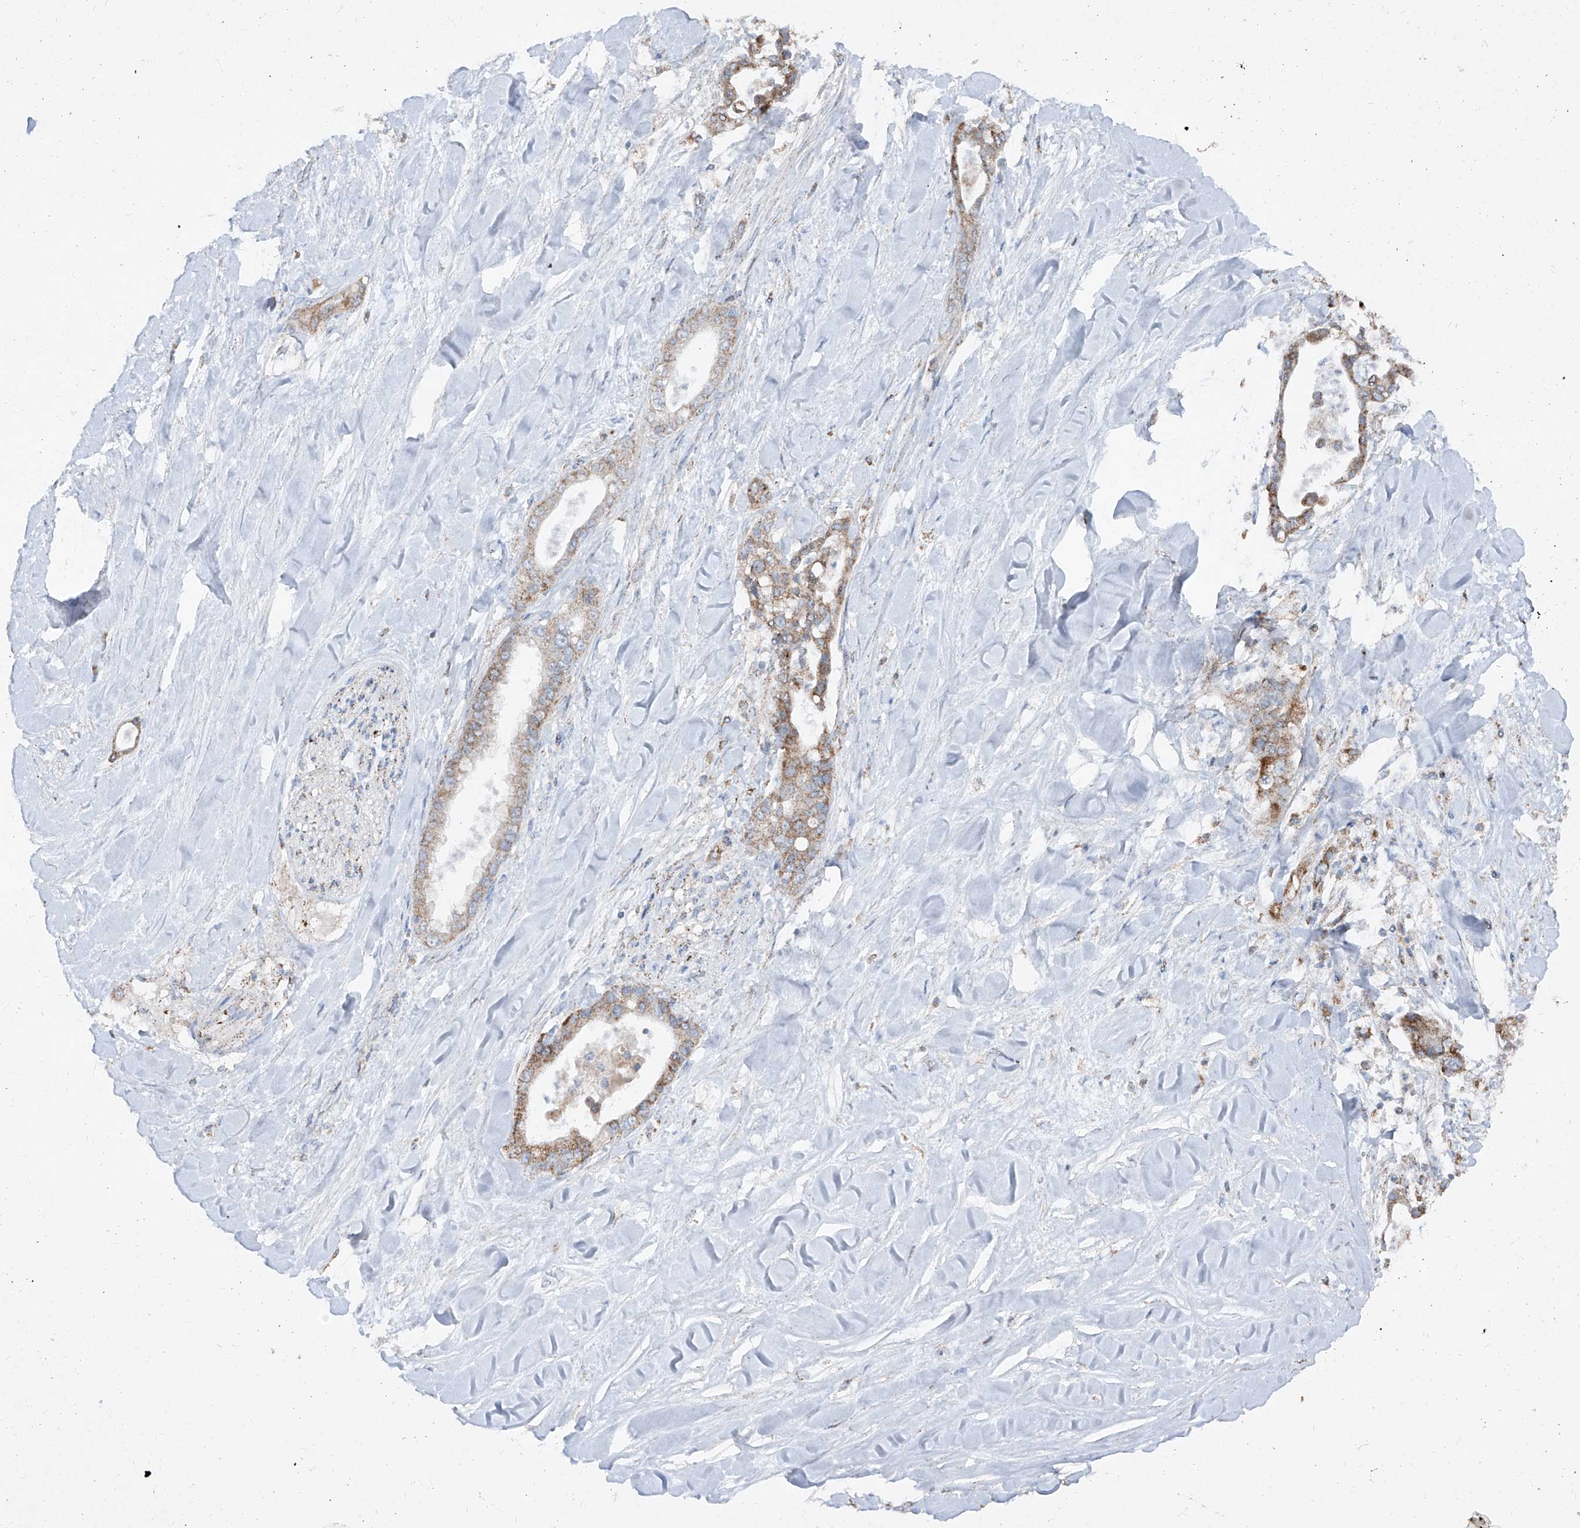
{"staining": {"intensity": "strong", "quantity": "25%-75%", "location": "cytoplasmic/membranous"}, "tissue": "liver cancer", "cell_type": "Tumor cells", "image_type": "cancer", "snomed": [{"axis": "morphology", "description": "Cholangiocarcinoma"}, {"axis": "topography", "description": "Liver"}], "caption": "The histopathology image demonstrates staining of liver cholangiocarcinoma, revealing strong cytoplasmic/membranous protein expression (brown color) within tumor cells. (brown staining indicates protein expression, while blue staining denotes nuclei).", "gene": "ABCD3", "patient": {"sex": "female", "age": 54}}